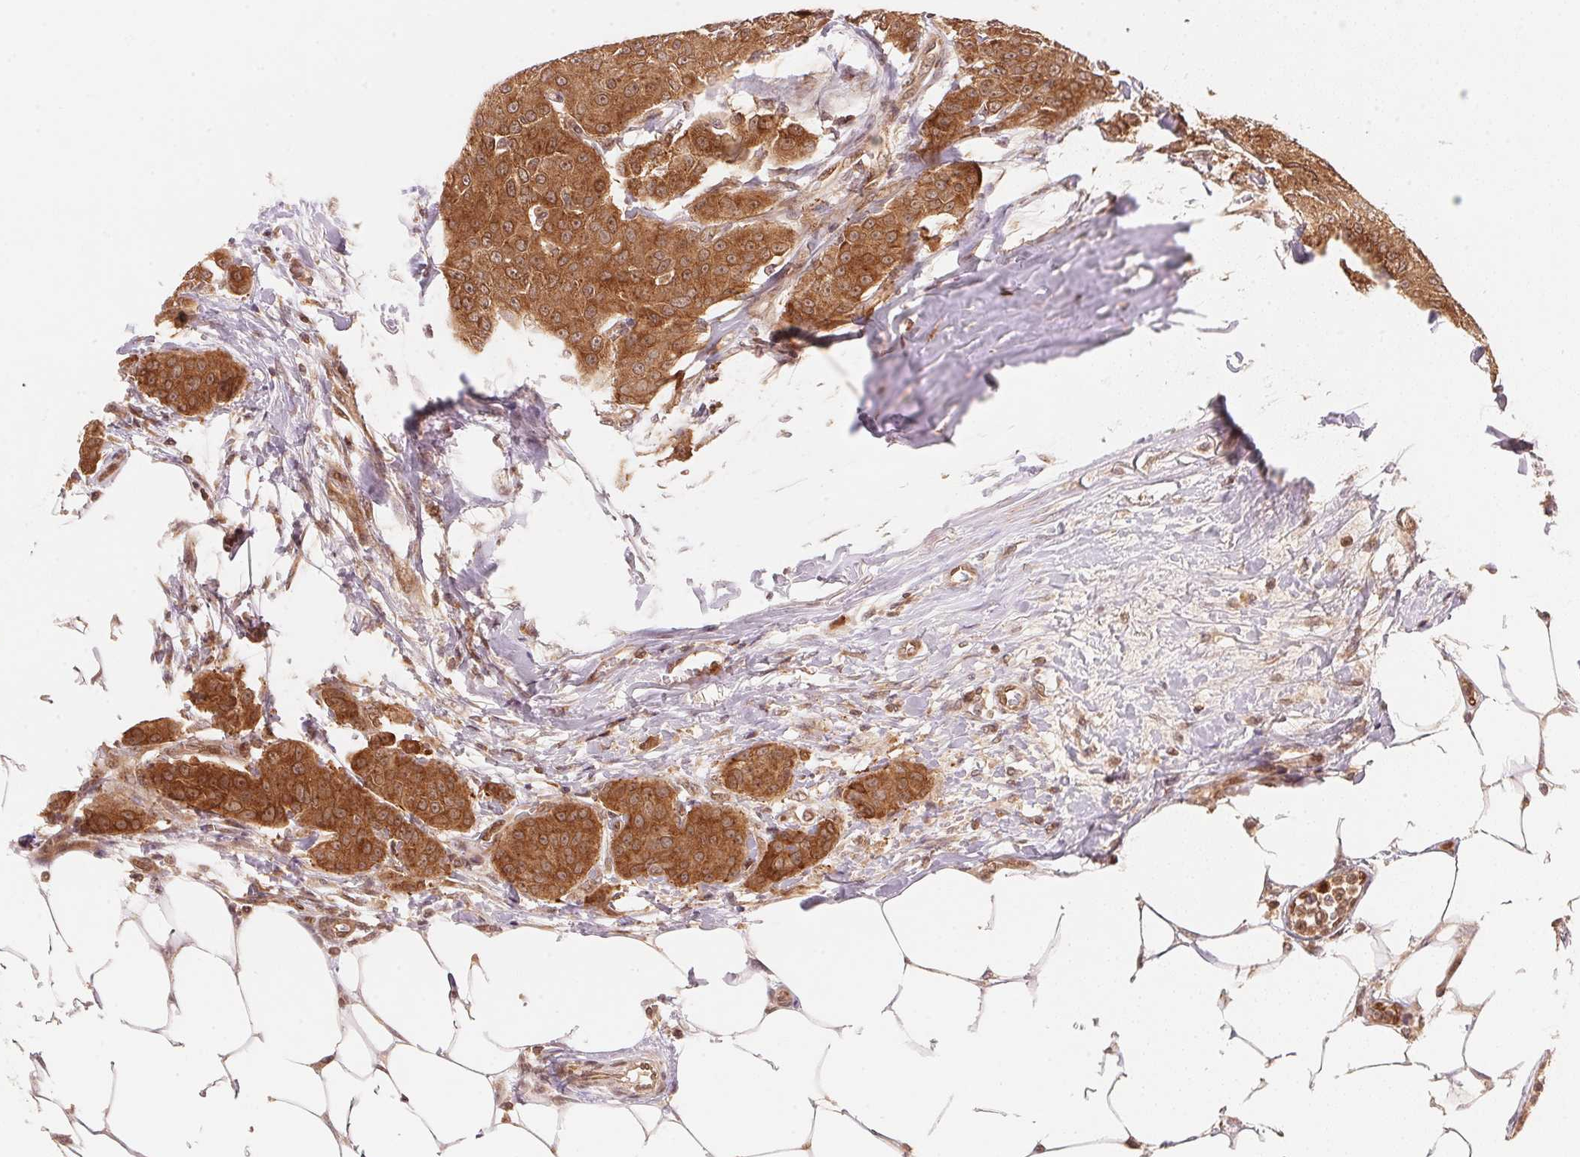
{"staining": {"intensity": "strong", "quantity": ">75%", "location": "cytoplasmic/membranous,nuclear"}, "tissue": "breast cancer", "cell_type": "Tumor cells", "image_type": "cancer", "snomed": [{"axis": "morphology", "description": "Duct carcinoma"}, {"axis": "topography", "description": "Breast"}], "caption": "Immunohistochemical staining of breast infiltrating ductal carcinoma demonstrates high levels of strong cytoplasmic/membranous and nuclear expression in approximately >75% of tumor cells. (brown staining indicates protein expression, while blue staining denotes nuclei).", "gene": "CCDC102B", "patient": {"sex": "female", "age": 91}}